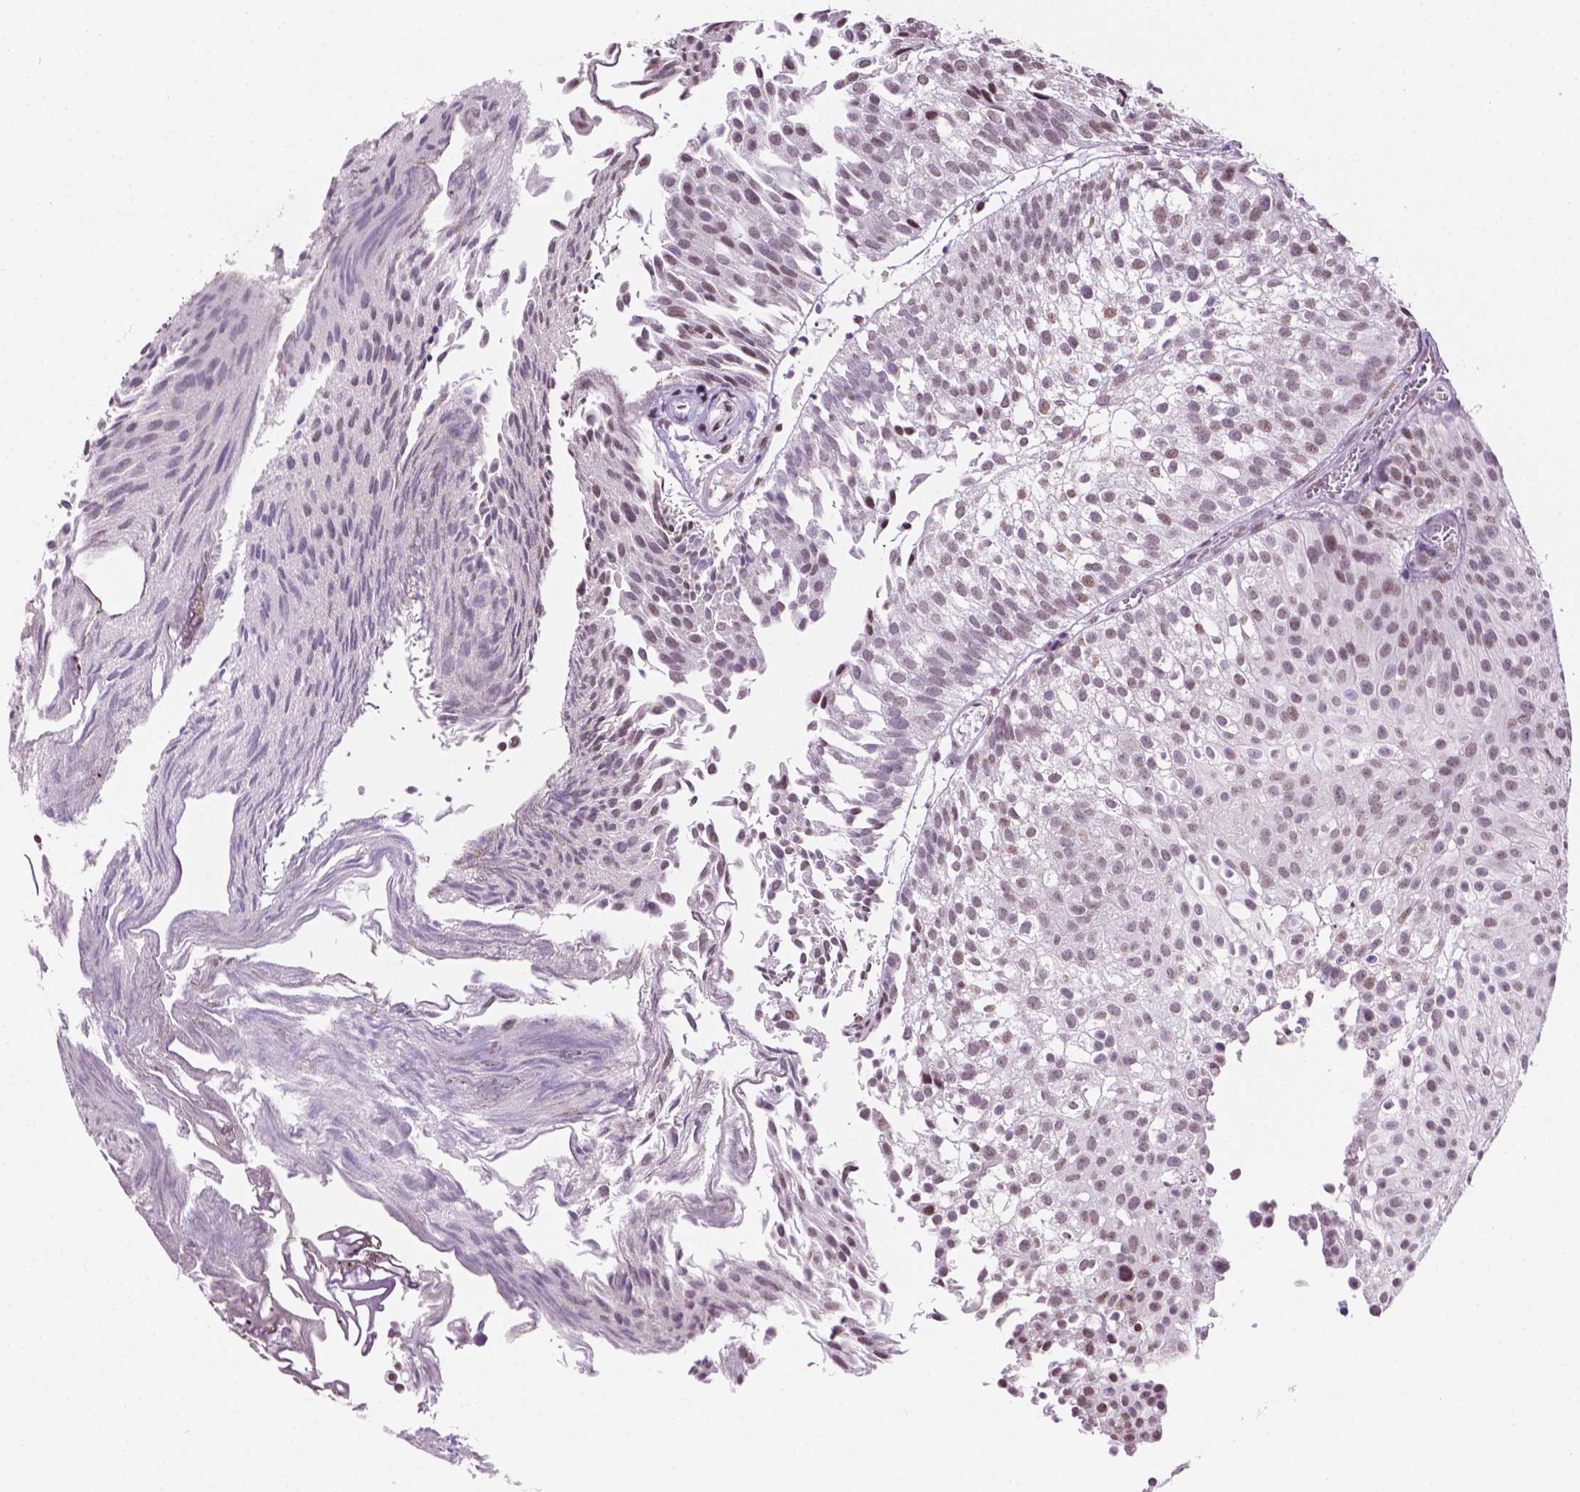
{"staining": {"intensity": "moderate", "quantity": ">75%", "location": "nuclear"}, "tissue": "urothelial cancer", "cell_type": "Tumor cells", "image_type": "cancer", "snomed": [{"axis": "morphology", "description": "Urothelial carcinoma, Low grade"}, {"axis": "topography", "description": "Urinary bladder"}], "caption": "Urothelial cancer was stained to show a protein in brown. There is medium levels of moderate nuclear expression in approximately >75% of tumor cells.", "gene": "PTPN6", "patient": {"sex": "male", "age": 70}}